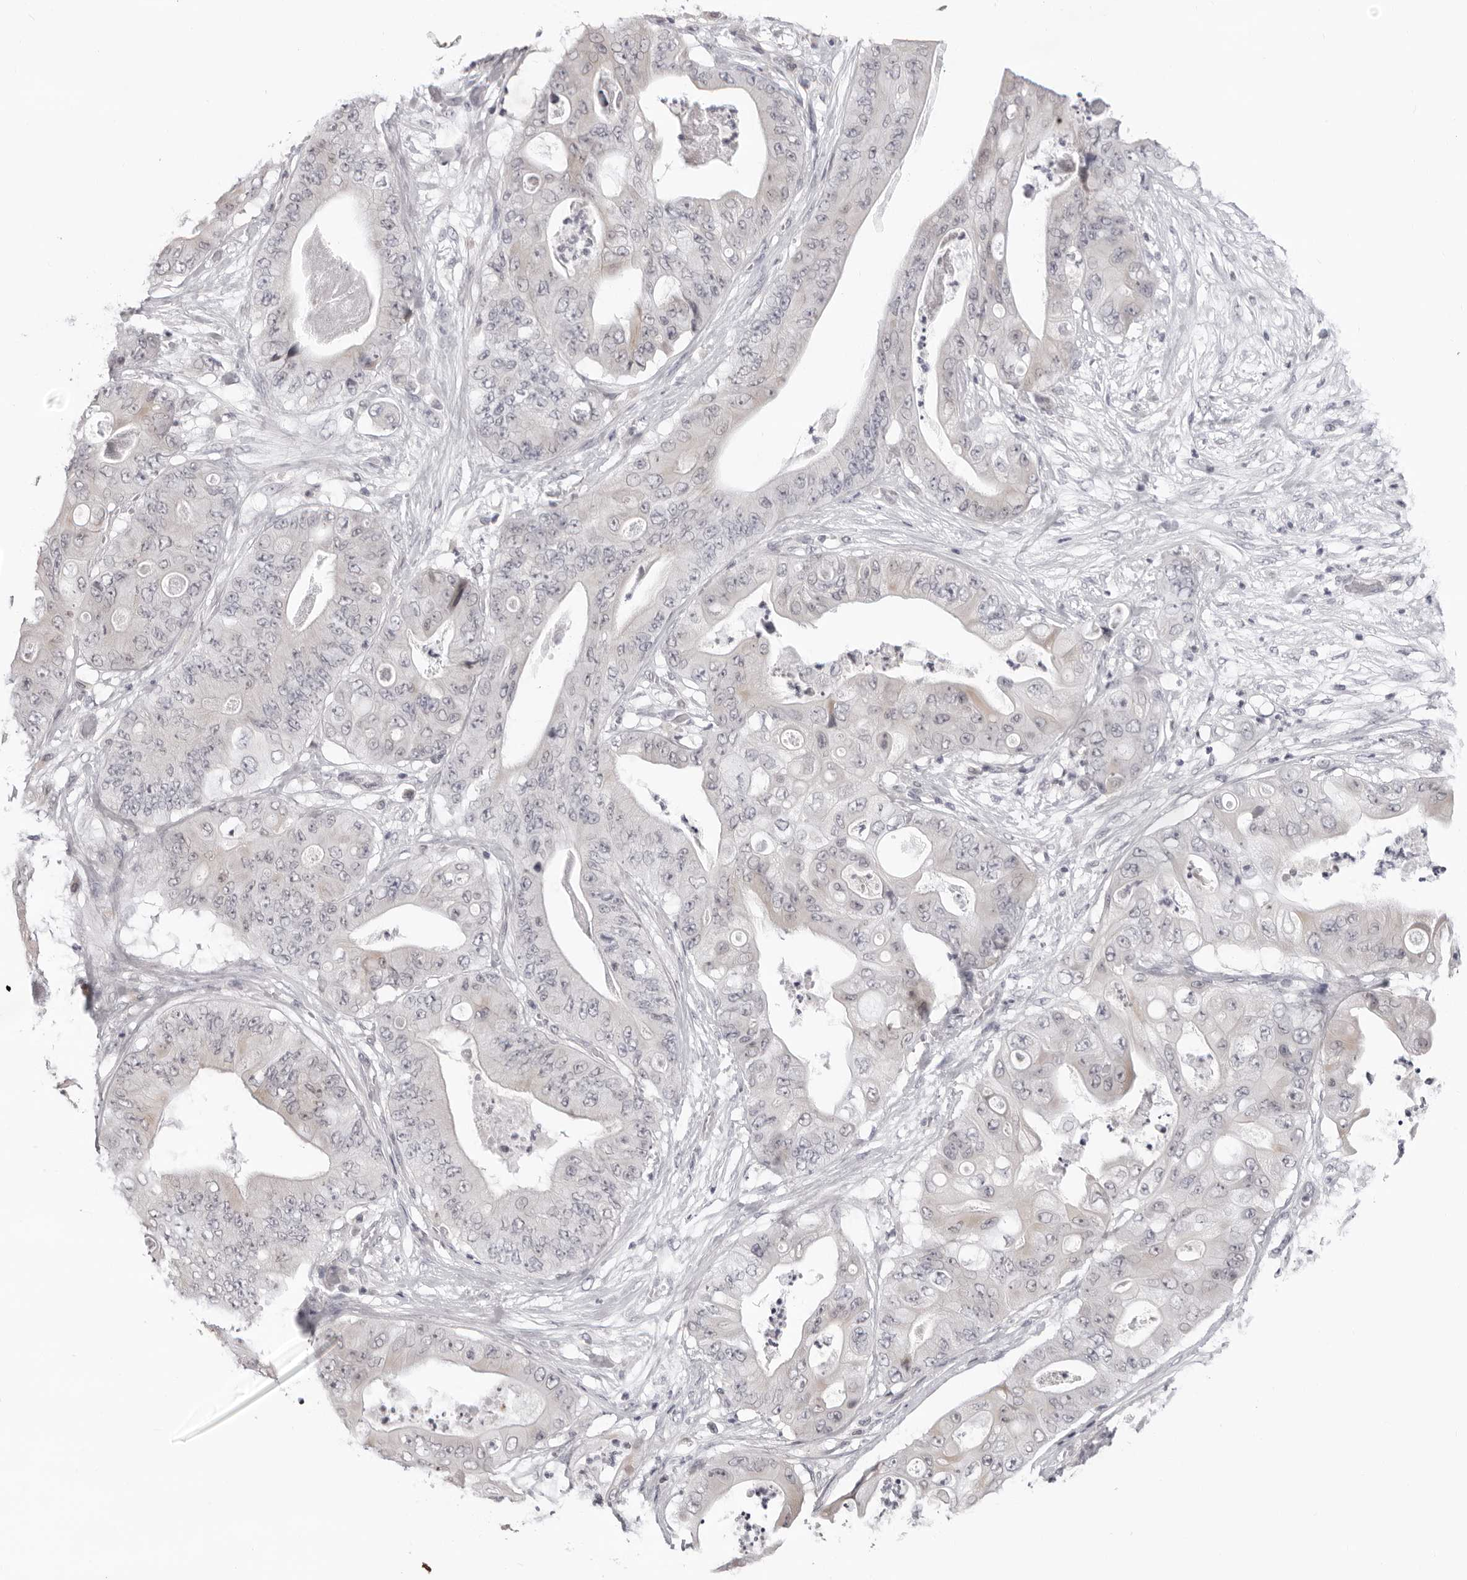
{"staining": {"intensity": "negative", "quantity": "none", "location": "none"}, "tissue": "stomach cancer", "cell_type": "Tumor cells", "image_type": "cancer", "snomed": [{"axis": "morphology", "description": "Adenocarcinoma, NOS"}, {"axis": "topography", "description": "Stomach"}], "caption": "Stomach cancer (adenocarcinoma) was stained to show a protein in brown. There is no significant positivity in tumor cells.", "gene": "ACP6", "patient": {"sex": "female", "age": 73}}